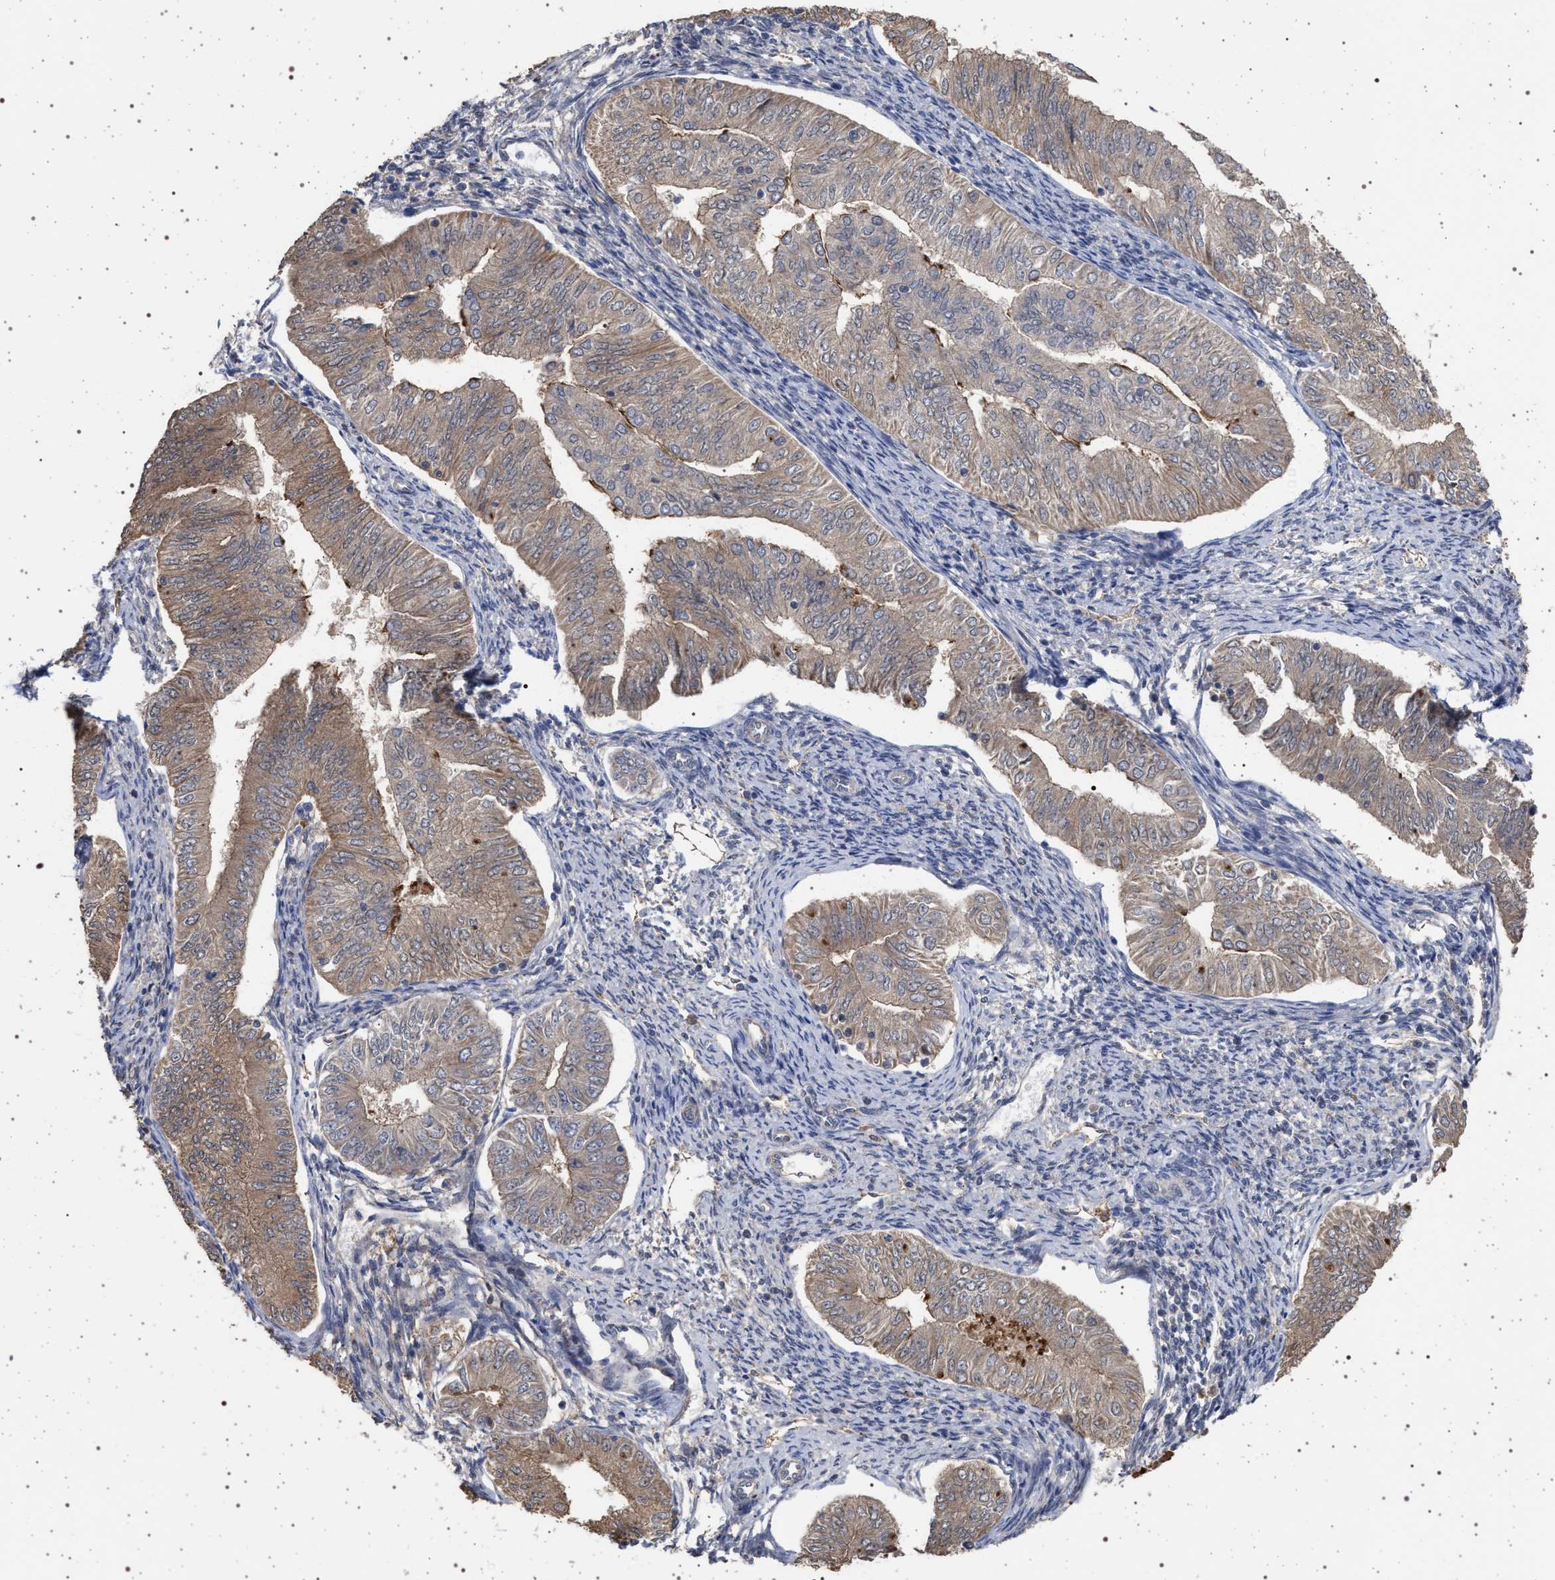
{"staining": {"intensity": "weak", "quantity": ">75%", "location": "cytoplasmic/membranous"}, "tissue": "endometrial cancer", "cell_type": "Tumor cells", "image_type": "cancer", "snomed": [{"axis": "morphology", "description": "Normal tissue, NOS"}, {"axis": "morphology", "description": "Adenocarcinoma, NOS"}, {"axis": "topography", "description": "Endometrium"}], "caption": "Immunohistochemical staining of endometrial cancer displays weak cytoplasmic/membranous protein staining in about >75% of tumor cells.", "gene": "IFT20", "patient": {"sex": "female", "age": 53}}